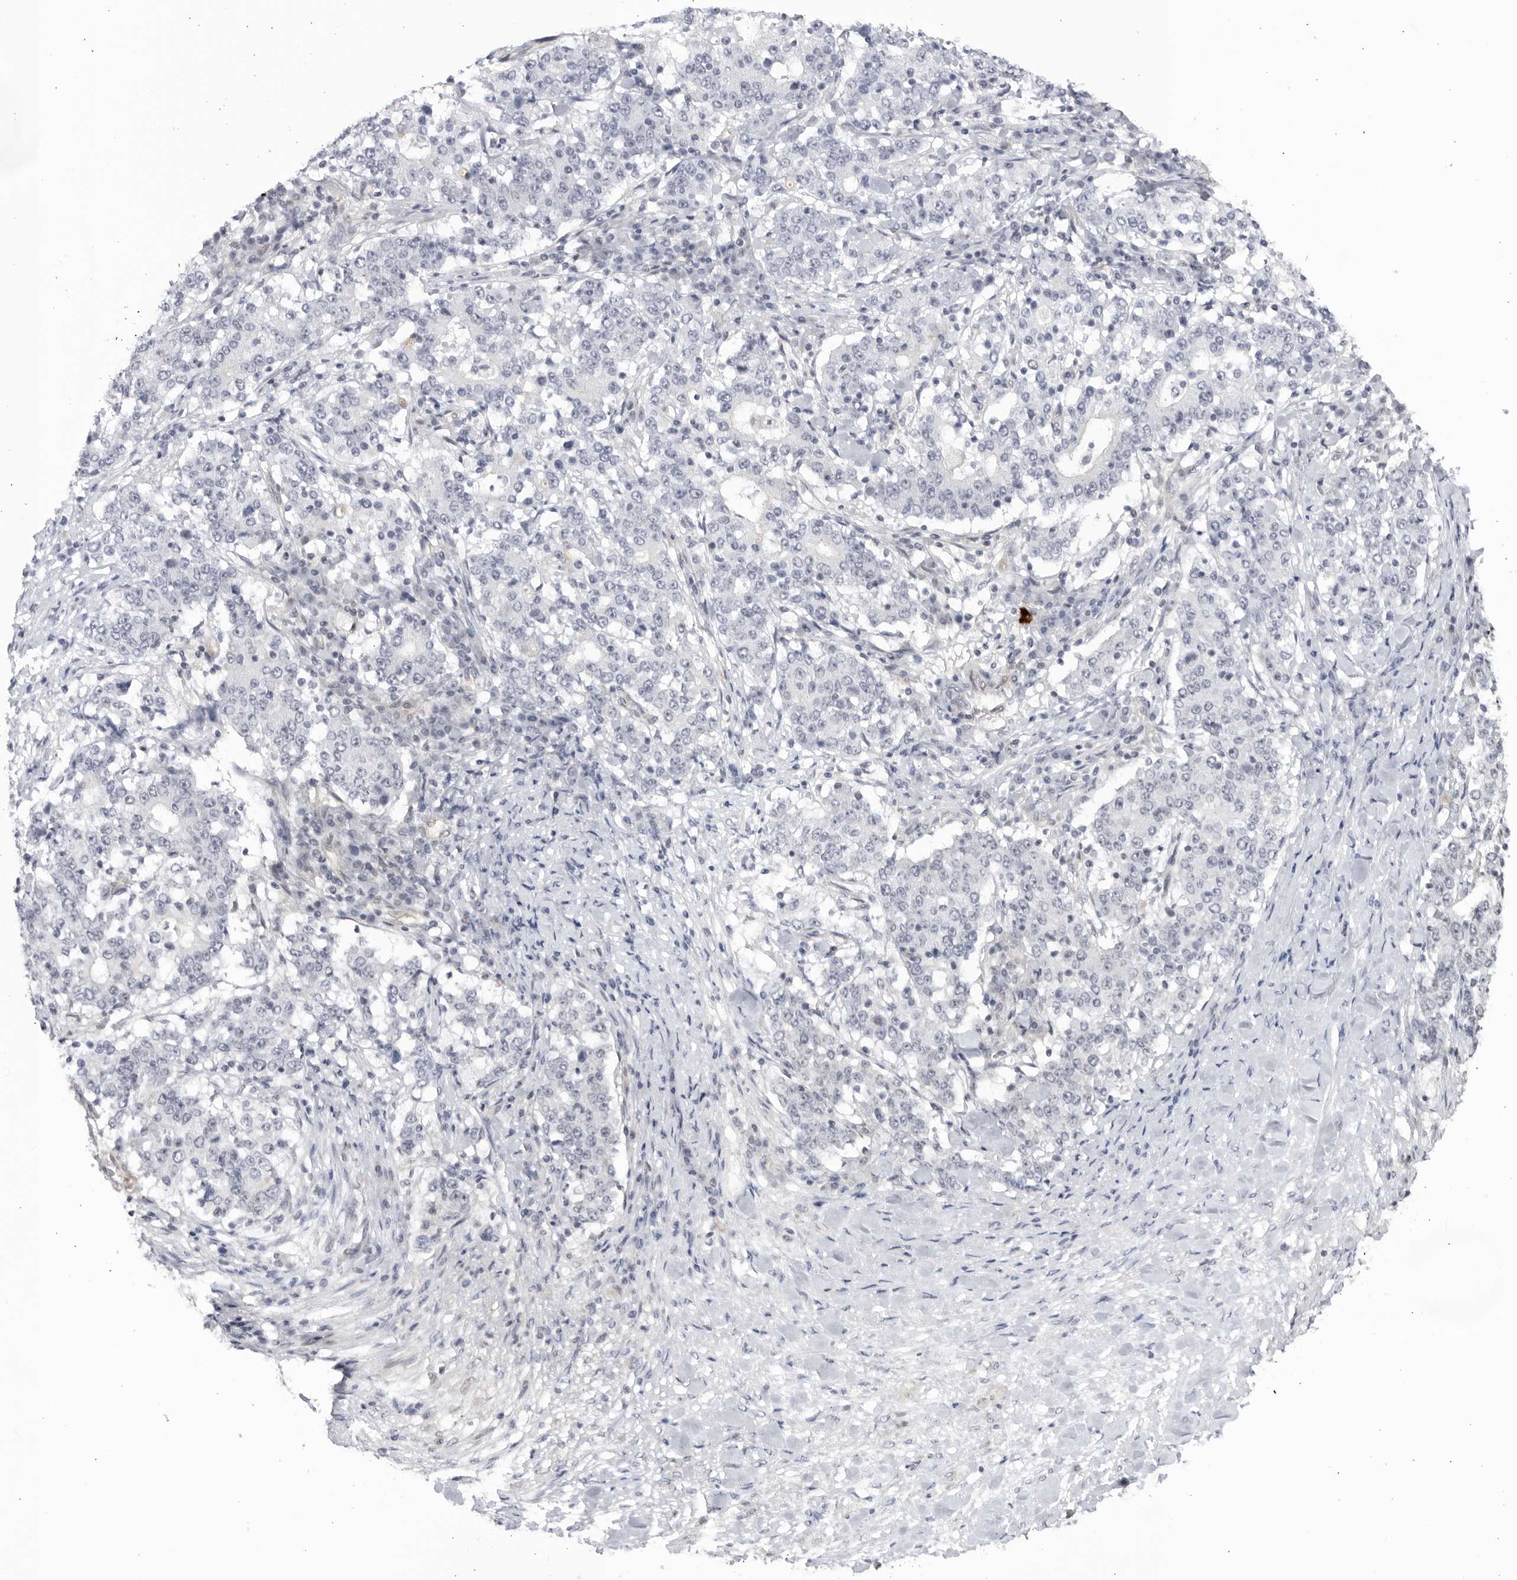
{"staining": {"intensity": "negative", "quantity": "none", "location": "none"}, "tissue": "stomach cancer", "cell_type": "Tumor cells", "image_type": "cancer", "snomed": [{"axis": "morphology", "description": "Adenocarcinoma, NOS"}, {"axis": "topography", "description": "Stomach"}], "caption": "This is an immunohistochemistry photomicrograph of human stomach cancer. There is no expression in tumor cells.", "gene": "CNBD1", "patient": {"sex": "male", "age": 59}}